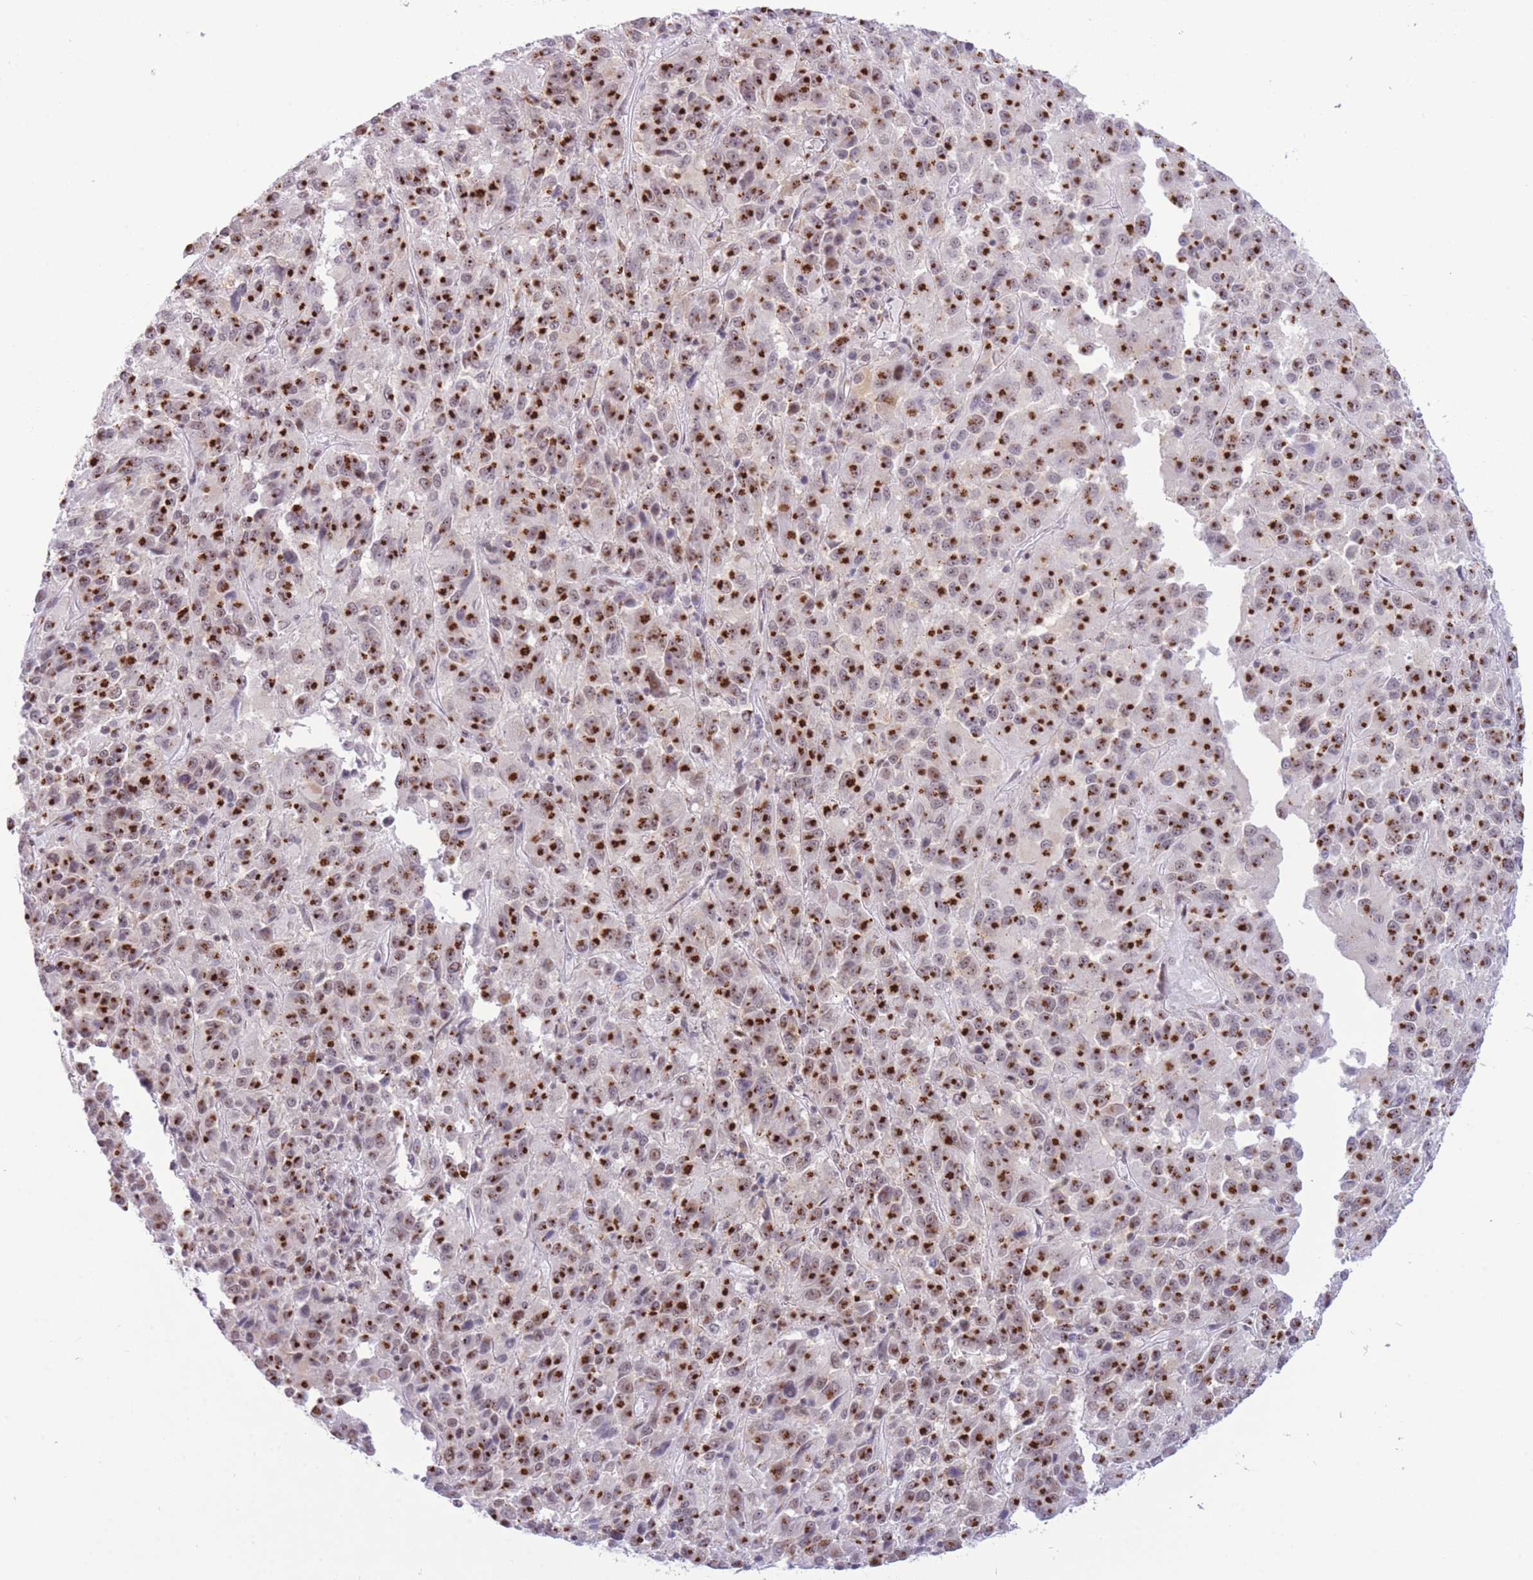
{"staining": {"intensity": "strong", "quantity": ">75%", "location": "cytoplasmic/membranous"}, "tissue": "melanoma", "cell_type": "Tumor cells", "image_type": "cancer", "snomed": [{"axis": "morphology", "description": "Malignant melanoma, Metastatic site"}, {"axis": "topography", "description": "Lung"}], "caption": "A micrograph of melanoma stained for a protein exhibits strong cytoplasmic/membranous brown staining in tumor cells. Using DAB (brown) and hematoxylin (blue) stains, captured at high magnification using brightfield microscopy.", "gene": "INO80C", "patient": {"sex": "male", "age": 64}}